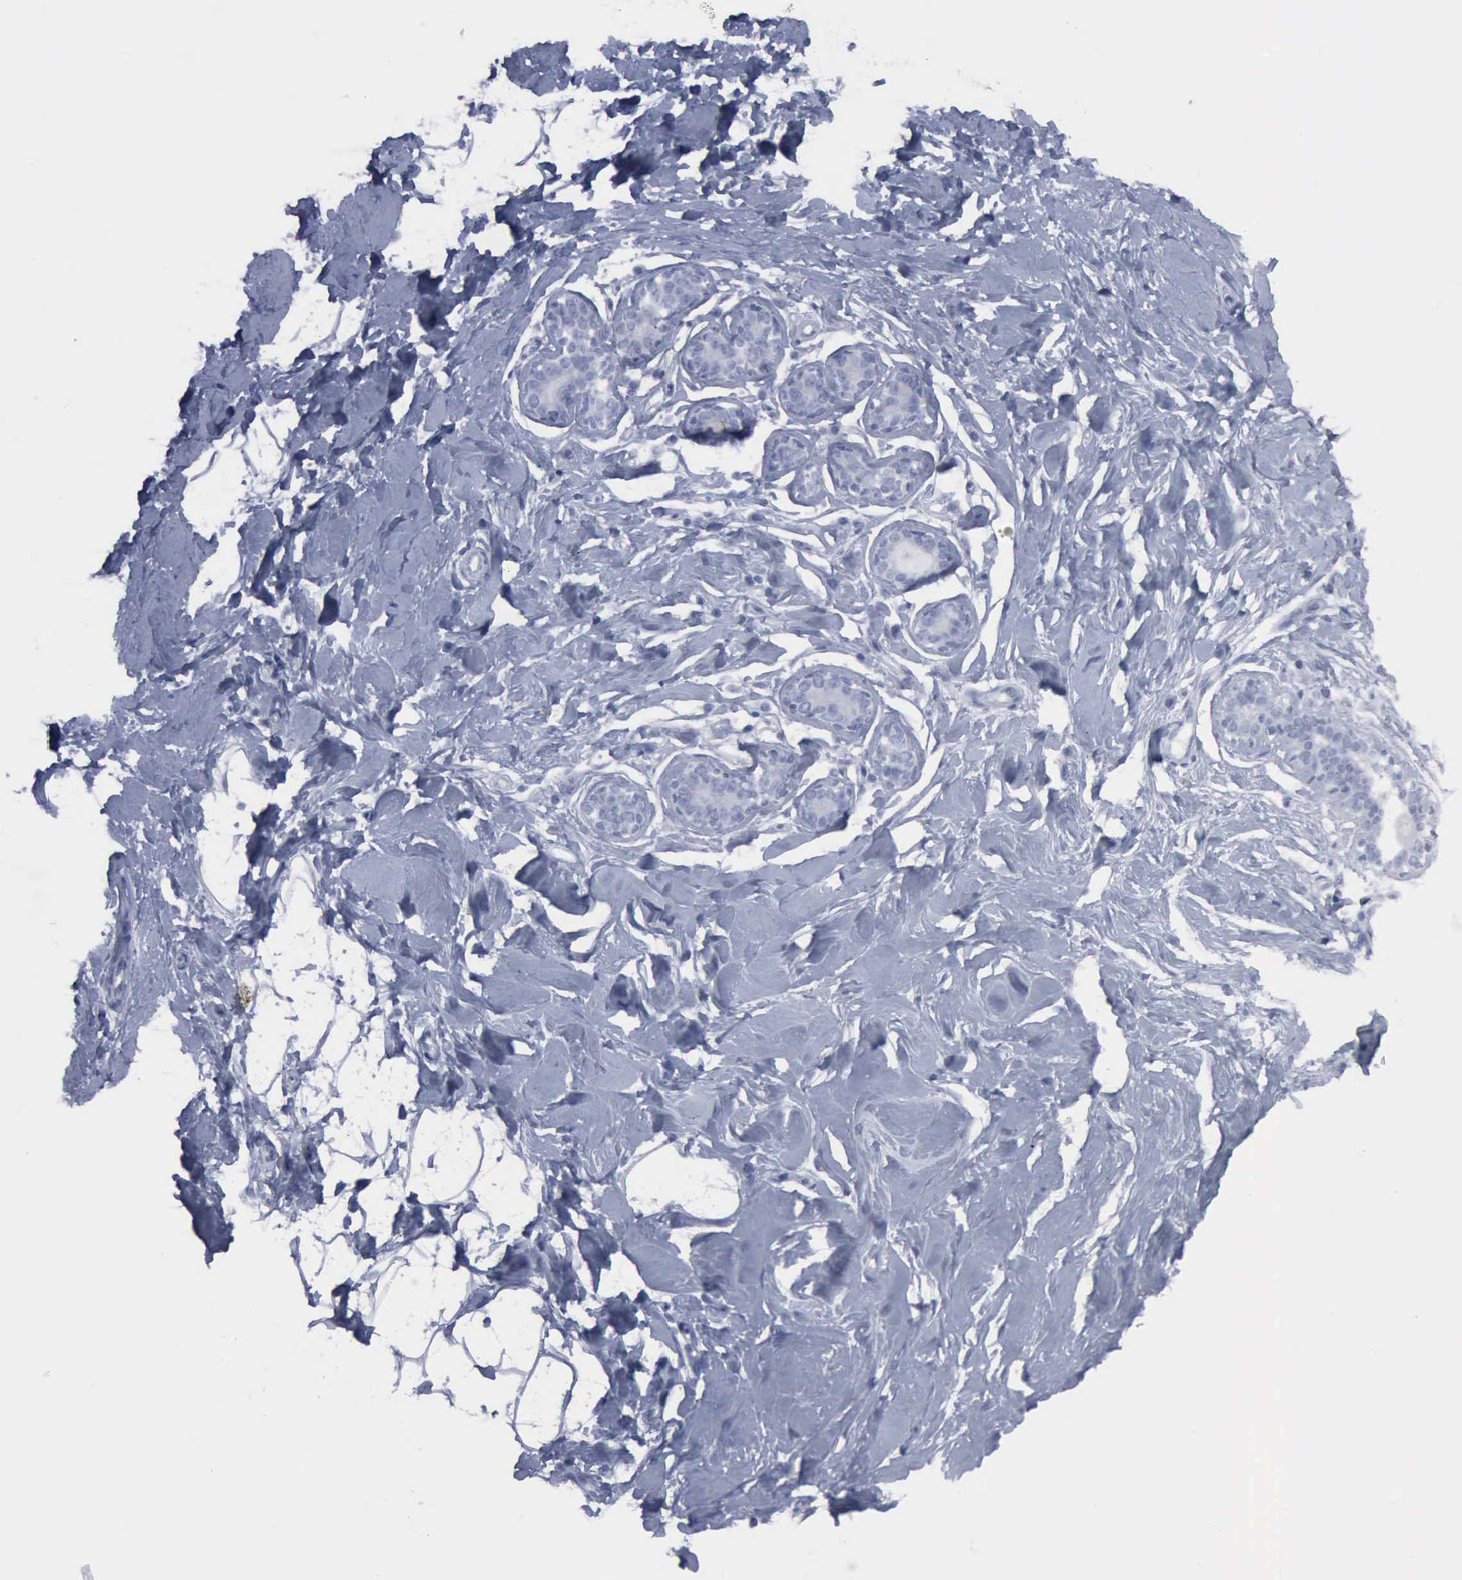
{"staining": {"intensity": "negative", "quantity": "none", "location": "none"}, "tissue": "breast", "cell_type": "Adipocytes", "image_type": "normal", "snomed": [{"axis": "morphology", "description": "Normal tissue, NOS"}, {"axis": "topography", "description": "Breast"}], "caption": "Immunohistochemistry photomicrograph of unremarkable human breast stained for a protein (brown), which displays no staining in adipocytes.", "gene": "VCAM1", "patient": {"sex": "female", "age": 23}}